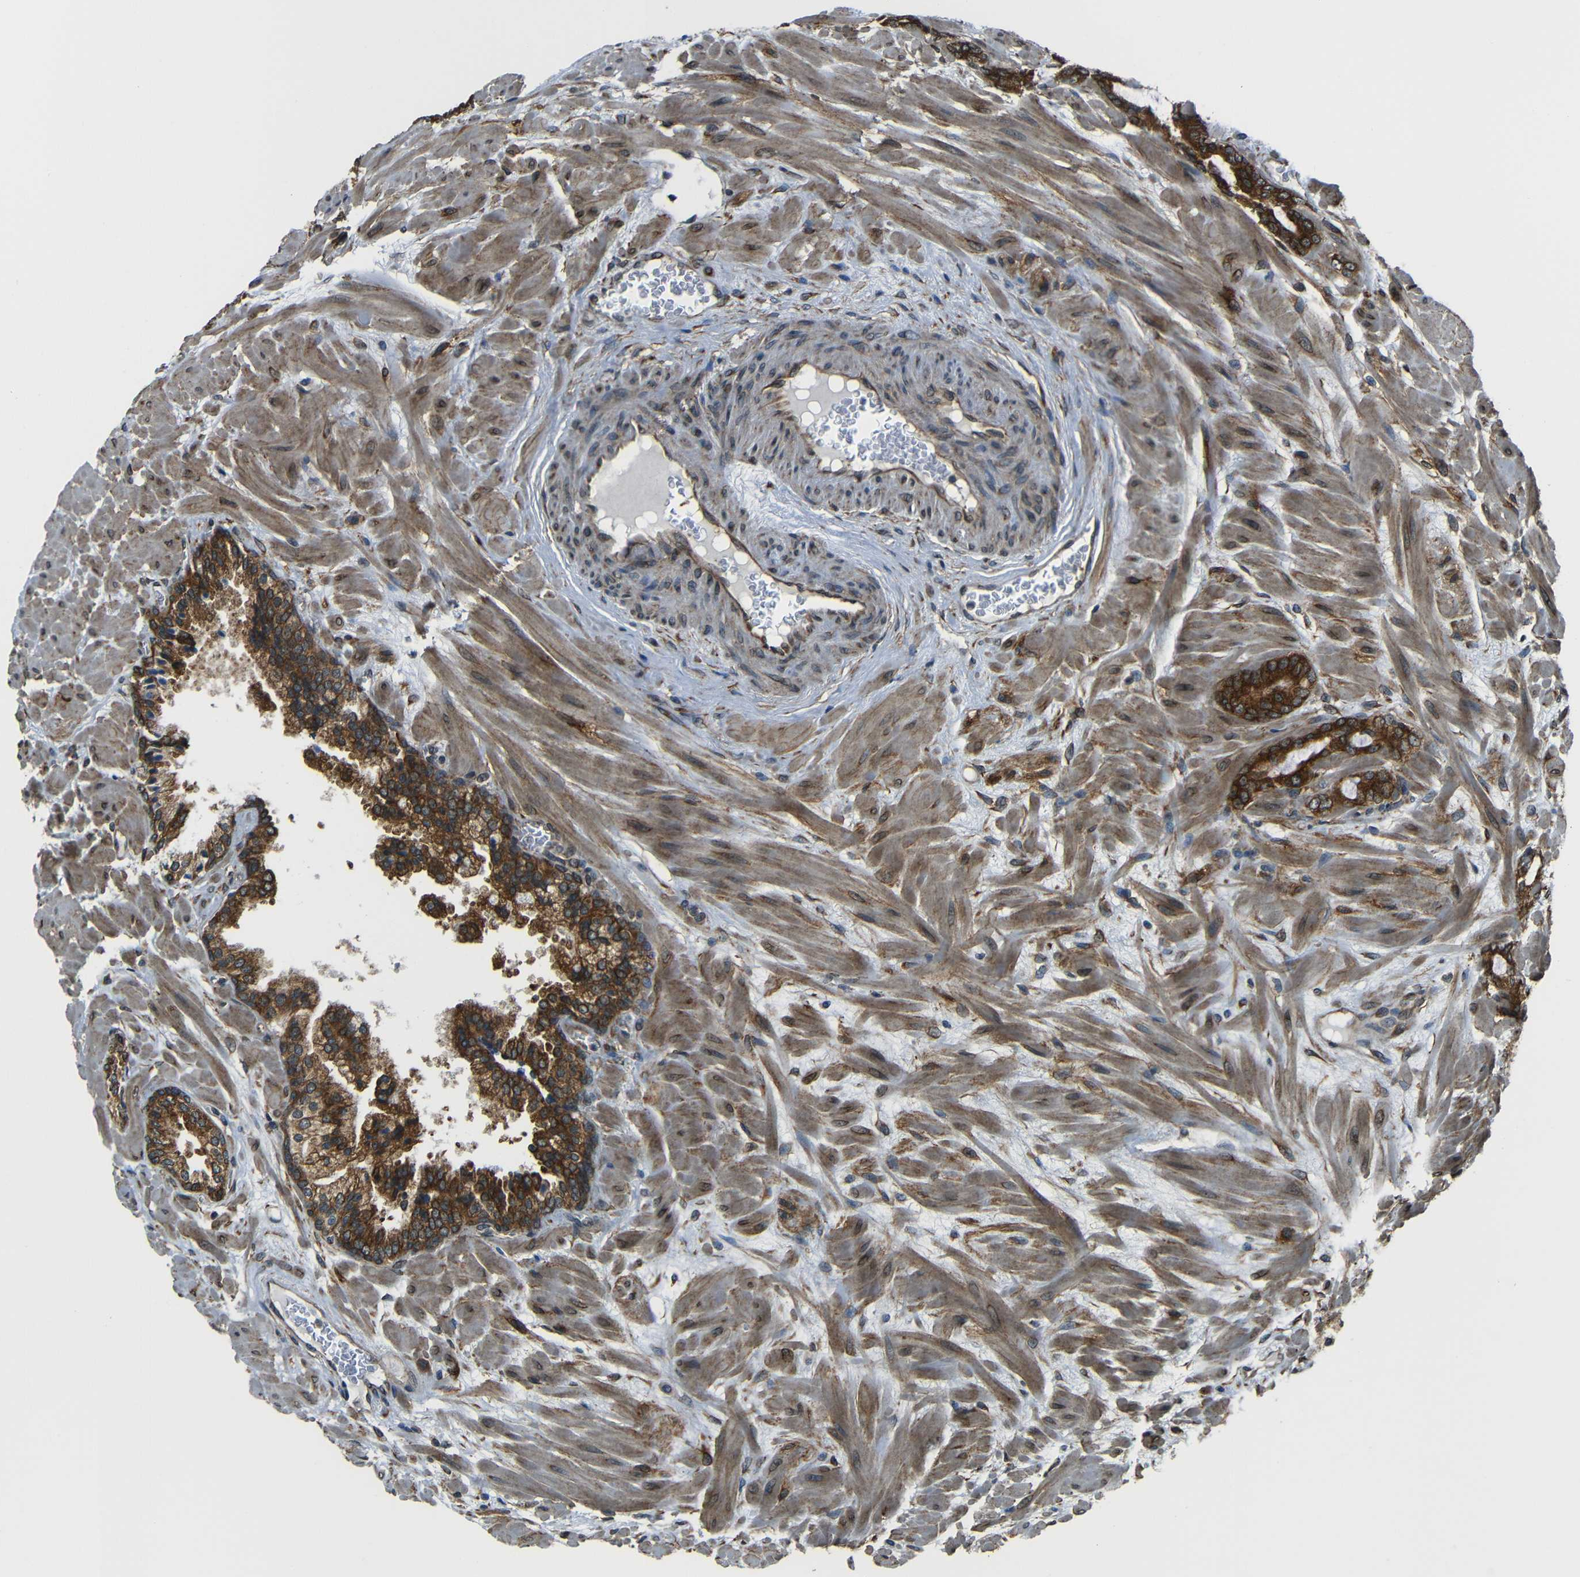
{"staining": {"intensity": "strong", "quantity": ">75%", "location": "cytoplasmic/membranous"}, "tissue": "prostate cancer", "cell_type": "Tumor cells", "image_type": "cancer", "snomed": [{"axis": "morphology", "description": "Adenocarcinoma, Low grade"}, {"axis": "topography", "description": "Prostate"}], "caption": "Tumor cells reveal high levels of strong cytoplasmic/membranous staining in approximately >75% of cells in human low-grade adenocarcinoma (prostate). The protein is stained brown, and the nuclei are stained in blue (DAB IHC with brightfield microscopy, high magnification).", "gene": "VAPB", "patient": {"sex": "male", "age": 63}}